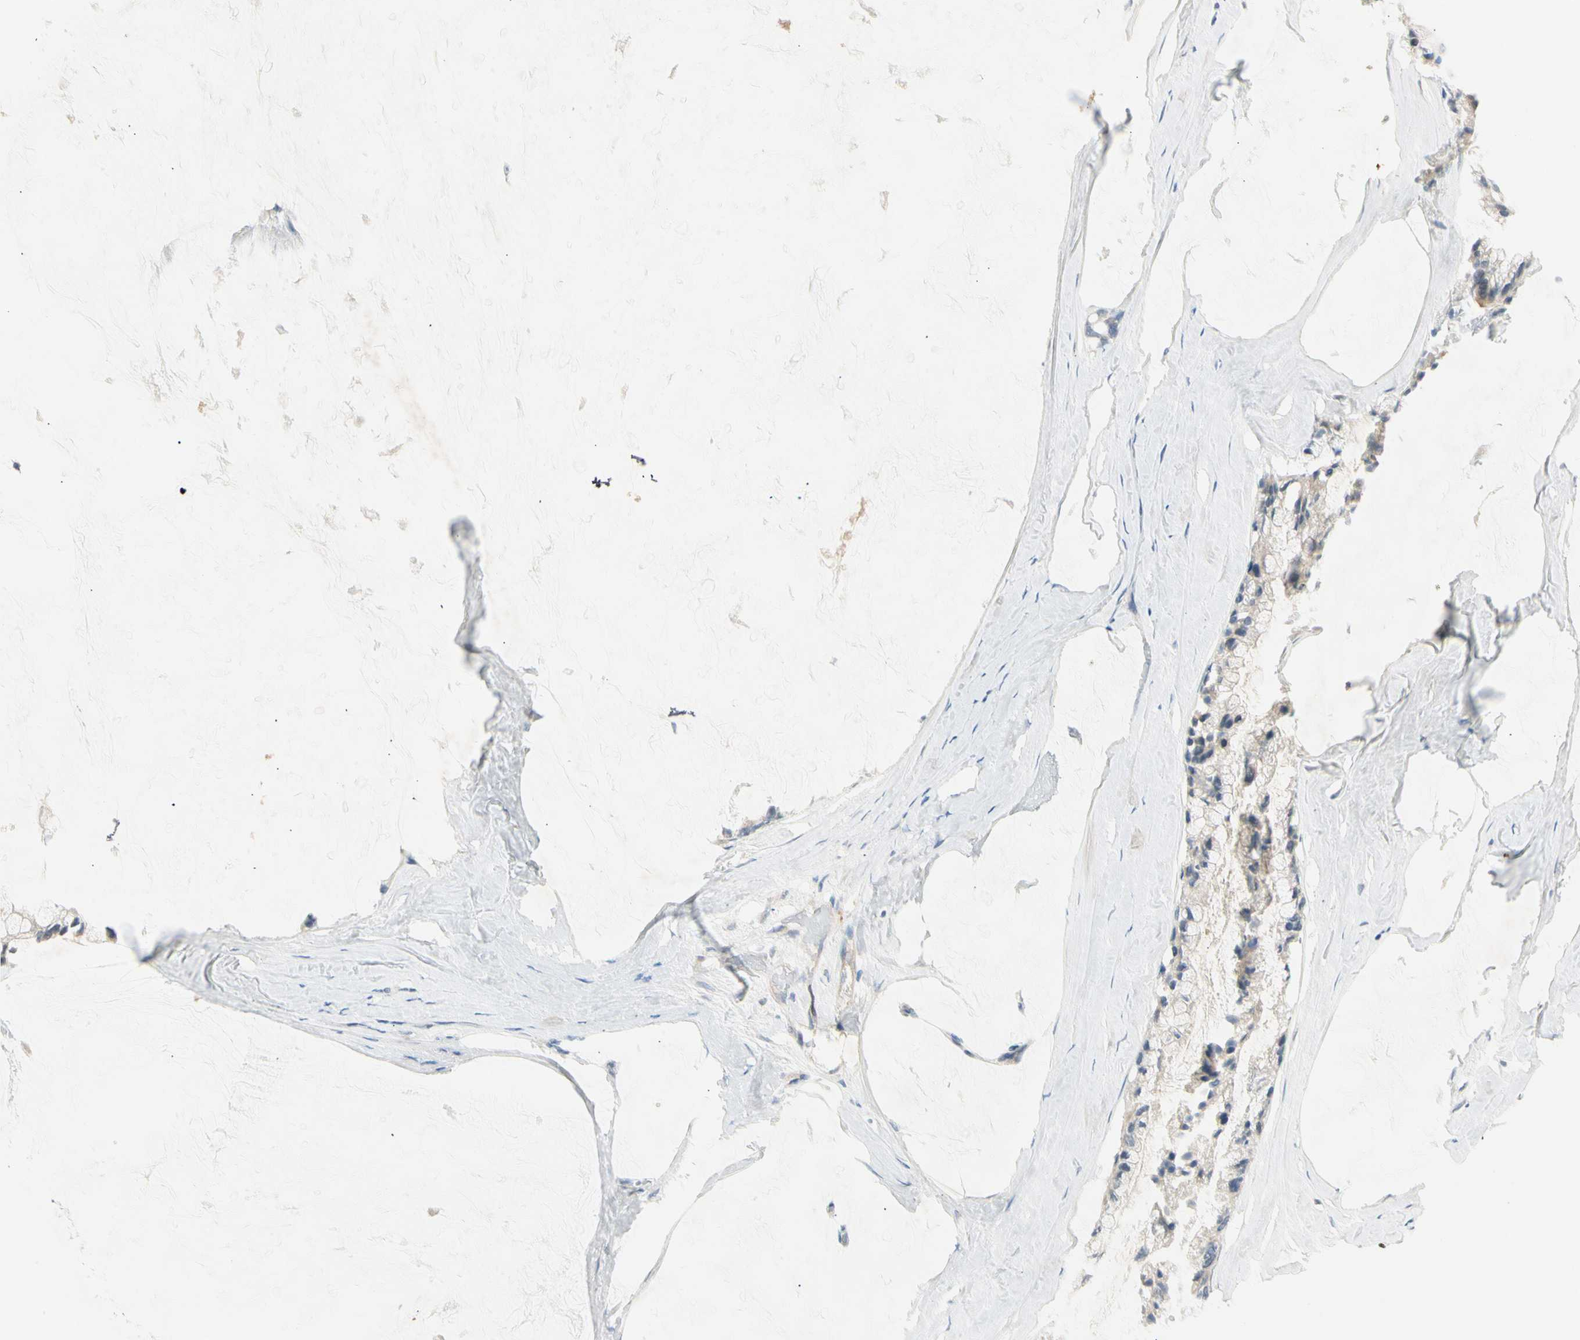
{"staining": {"intensity": "negative", "quantity": "none", "location": "none"}, "tissue": "ovarian cancer", "cell_type": "Tumor cells", "image_type": "cancer", "snomed": [{"axis": "morphology", "description": "Cystadenocarcinoma, mucinous, NOS"}, {"axis": "topography", "description": "Ovary"}], "caption": "A histopathology image of ovarian mucinous cystadenocarcinoma stained for a protein shows no brown staining in tumor cells.", "gene": "PITX1", "patient": {"sex": "female", "age": 39}}